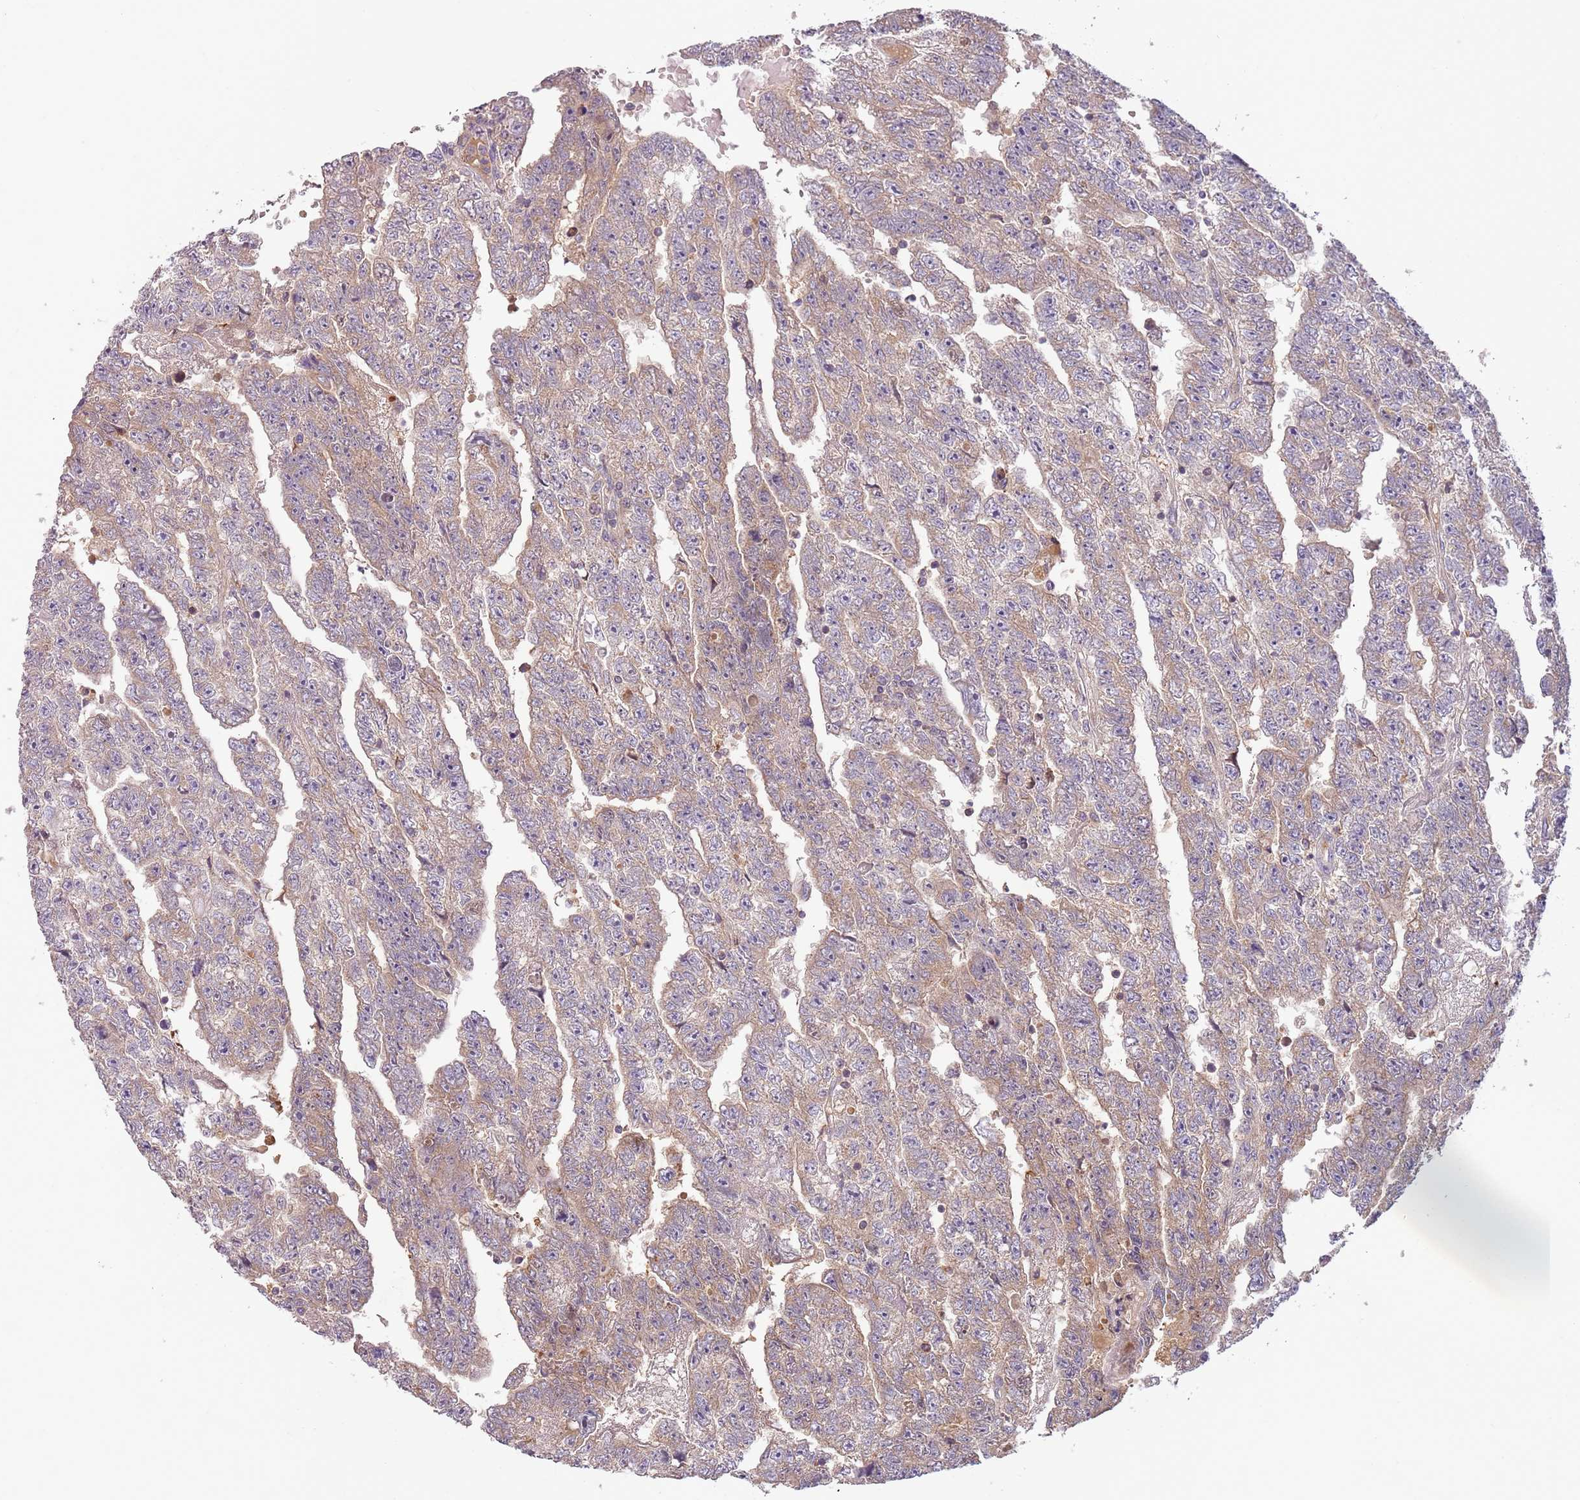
{"staining": {"intensity": "weak", "quantity": "25%-75%", "location": "cytoplasmic/membranous"}, "tissue": "testis cancer", "cell_type": "Tumor cells", "image_type": "cancer", "snomed": [{"axis": "morphology", "description": "Carcinoma, Embryonal, NOS"}, {"axis": "topography", "description": "Testis"}], "caption": "This photomicrograph exhibits IHC staining of human testis embryonal carcinoma, with low weak cytoplasmic/membranous expression in about 25%-75% of tumor cells.", "gene": "FECH", "patient": {"sex": "male", "age": 25}}